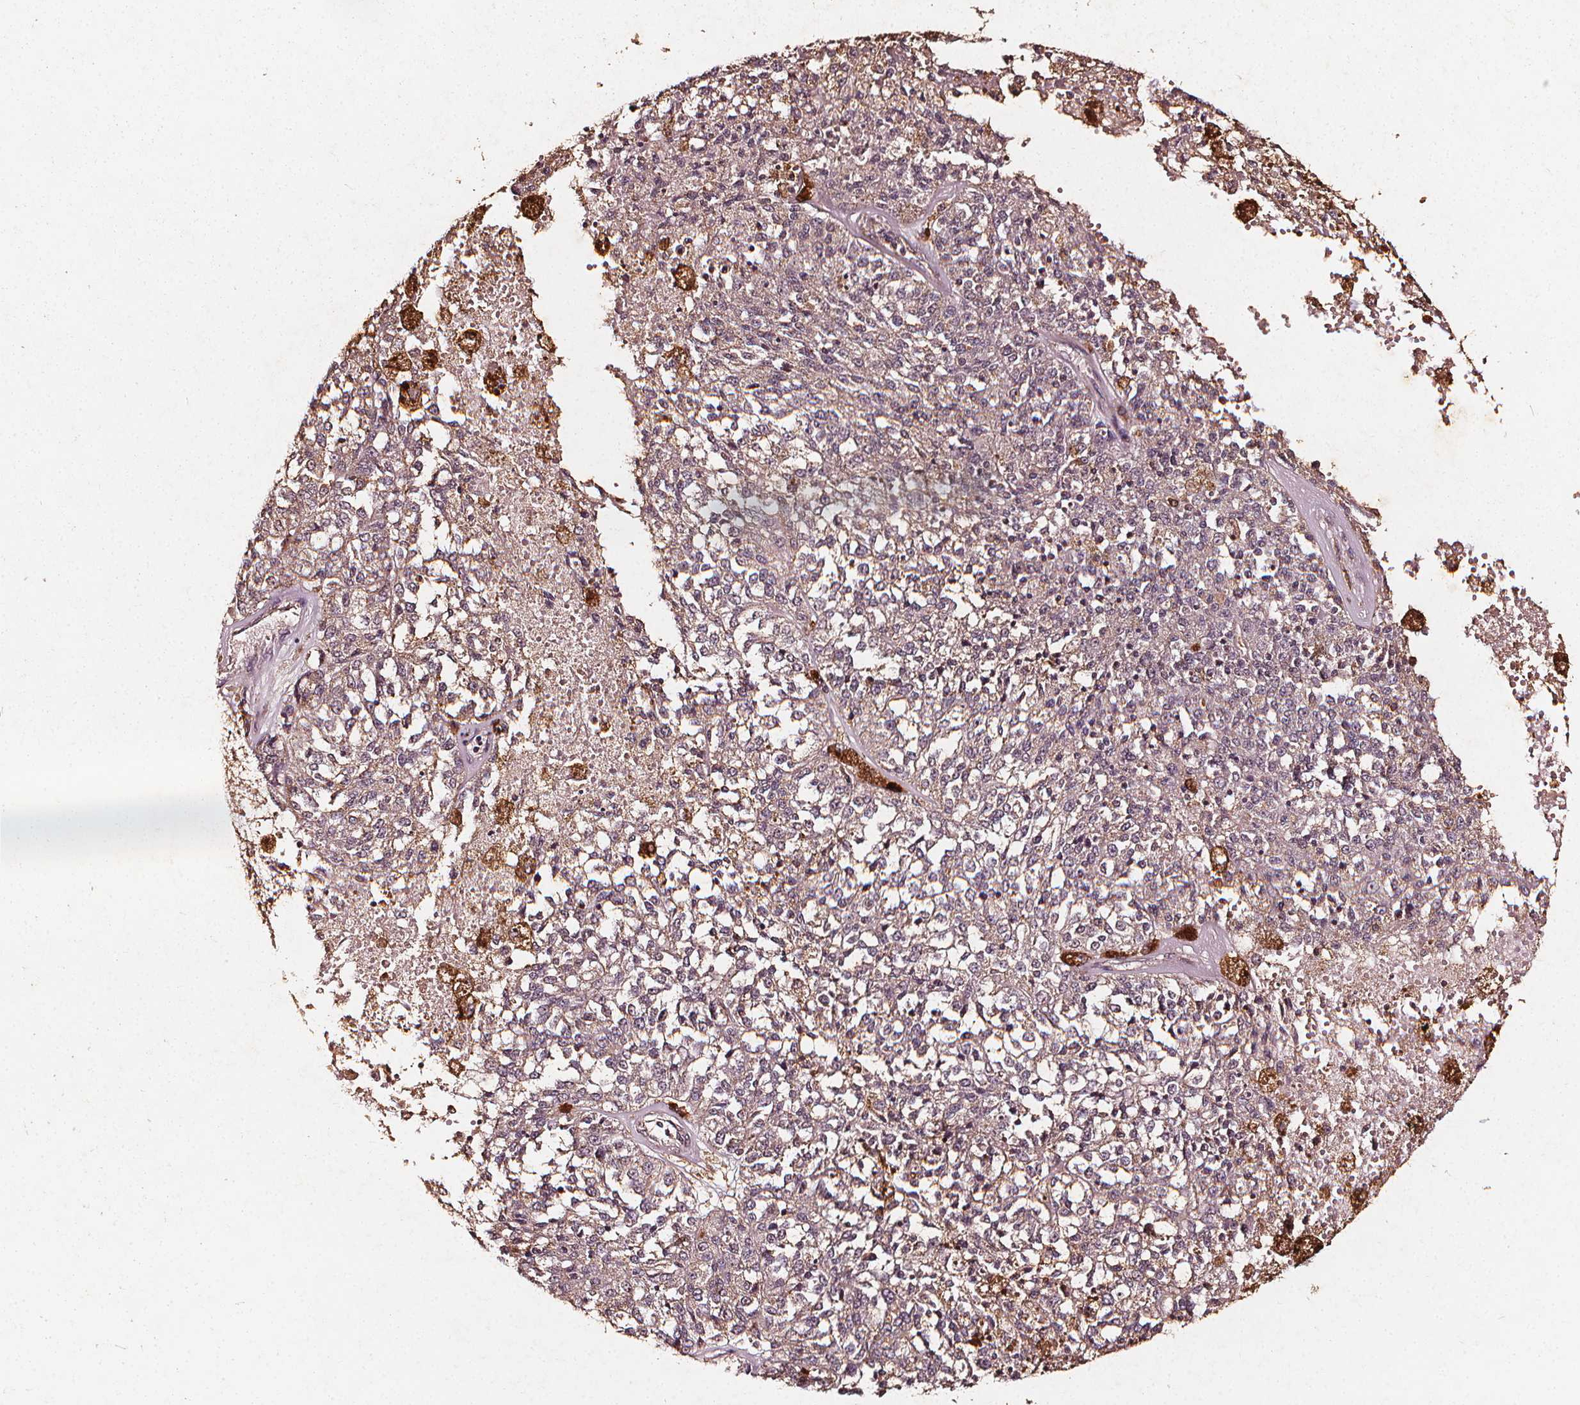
{"staining": {"intensity": "negative", "quantity": "none", "location": "none"}, "tissue": "melanoma", "cell_type": "Tumor cells", "image_type": "cancer", "snomed": [{"axis": "morphology", "description": "Malignant melanoma, Metastatic site"}, {"axis": "topography", "description": "Lymph node"}], "caption": "Melanoma stained for a protein using immunohistochemistry reveals no expression tumor cells.", "gene": "ABCA1", "patient": {"sex": "female", "age": 64}}